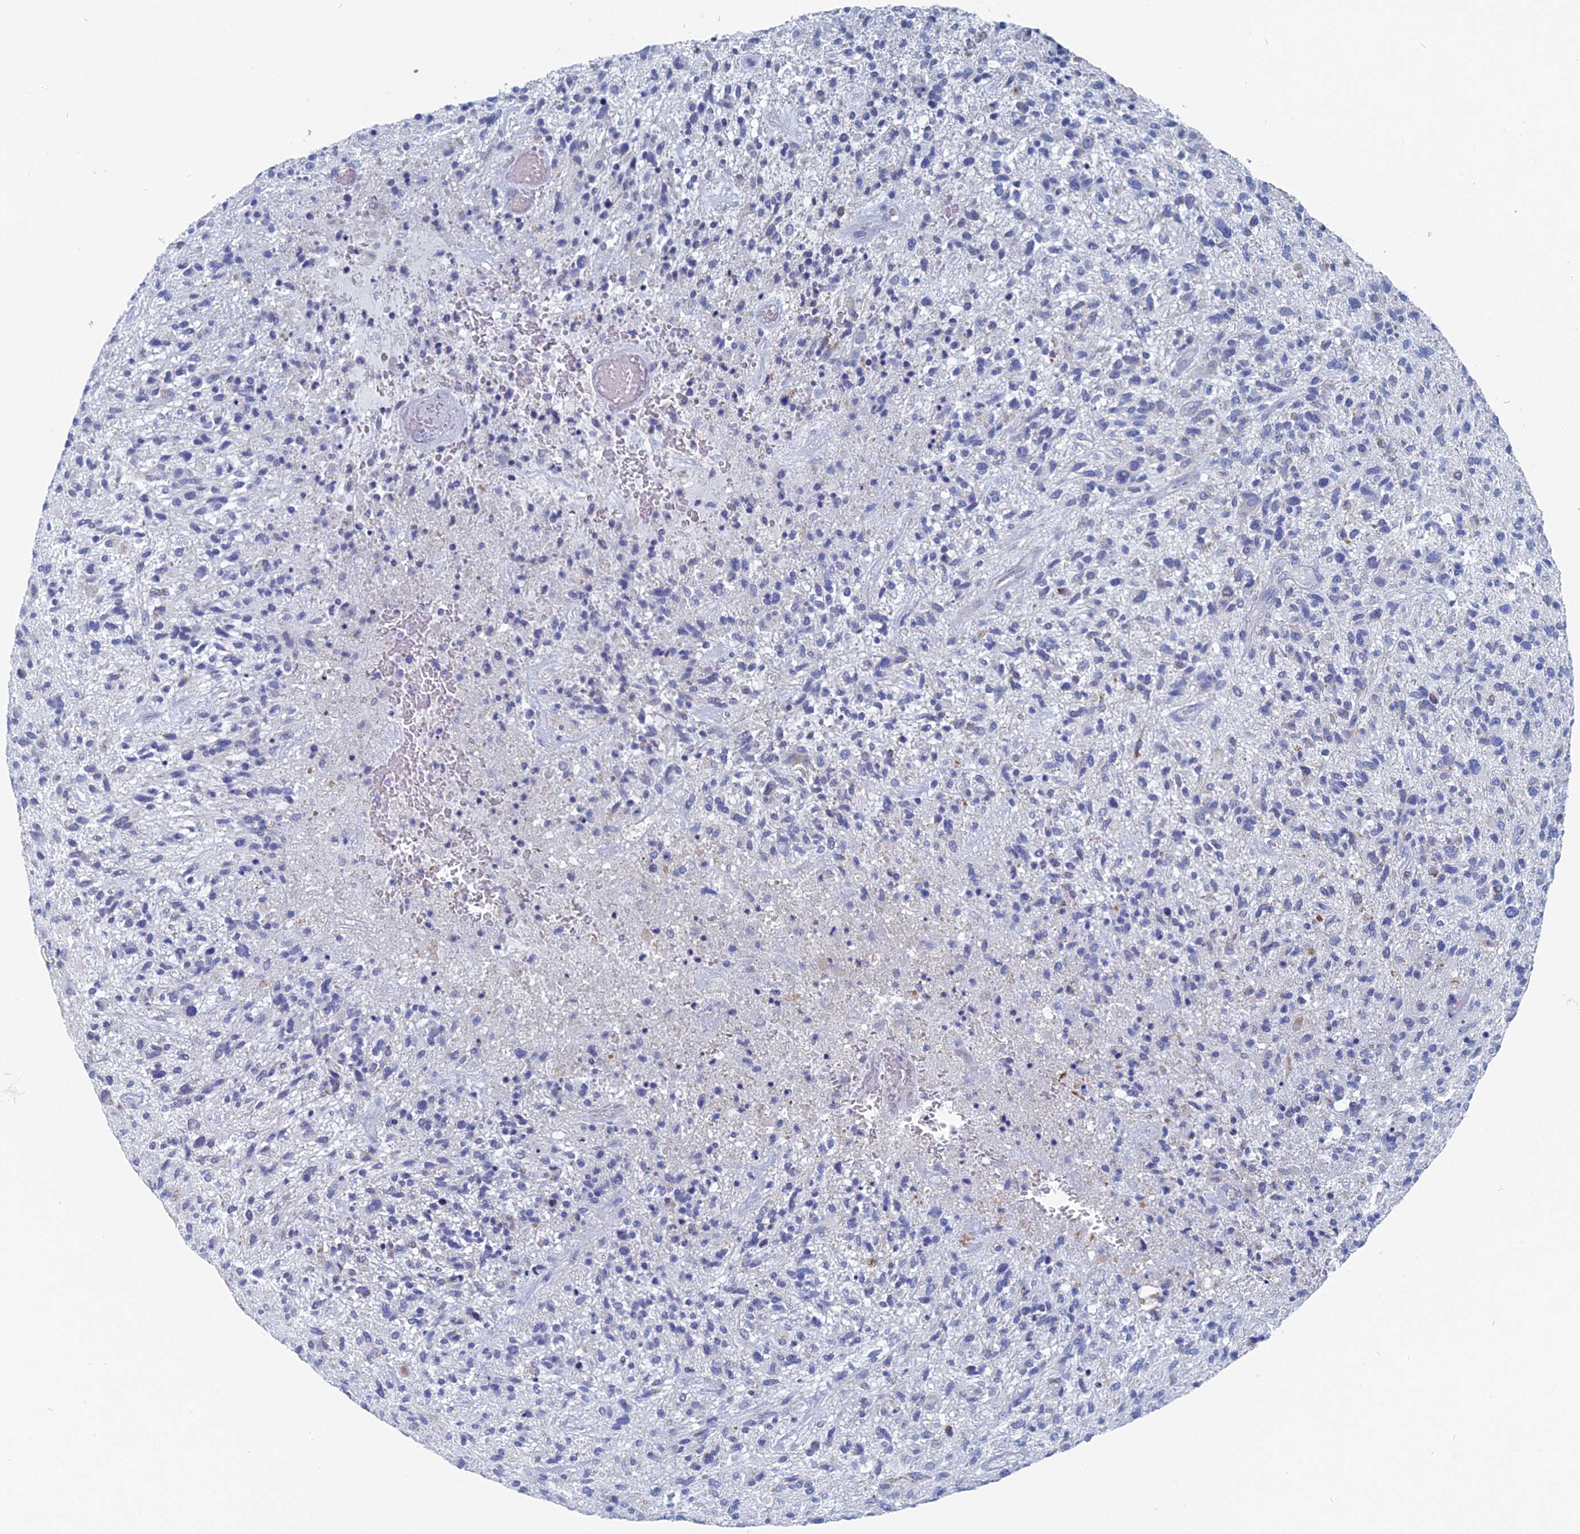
{"staining": {"intensity": "negative", "quantity": "none", "location": "none"}, "tissue": "glioma", "cell_type": "Tumor cells", "image_type": "cancer", "snomed": [{"axis": "morphology", "description": "Glioma, malignant, High grade"}, {"axis": "topography", "description": "Brain"}], "caption": "Immunohistochemistry (IHC) image of neoplastic tissue: human malignant glioma (high-grade) stained with DAB displays no significant protein positivity in tumor cells.", "gene": "HIGD1A", "patient": {"sex": "male", "age": 47}}